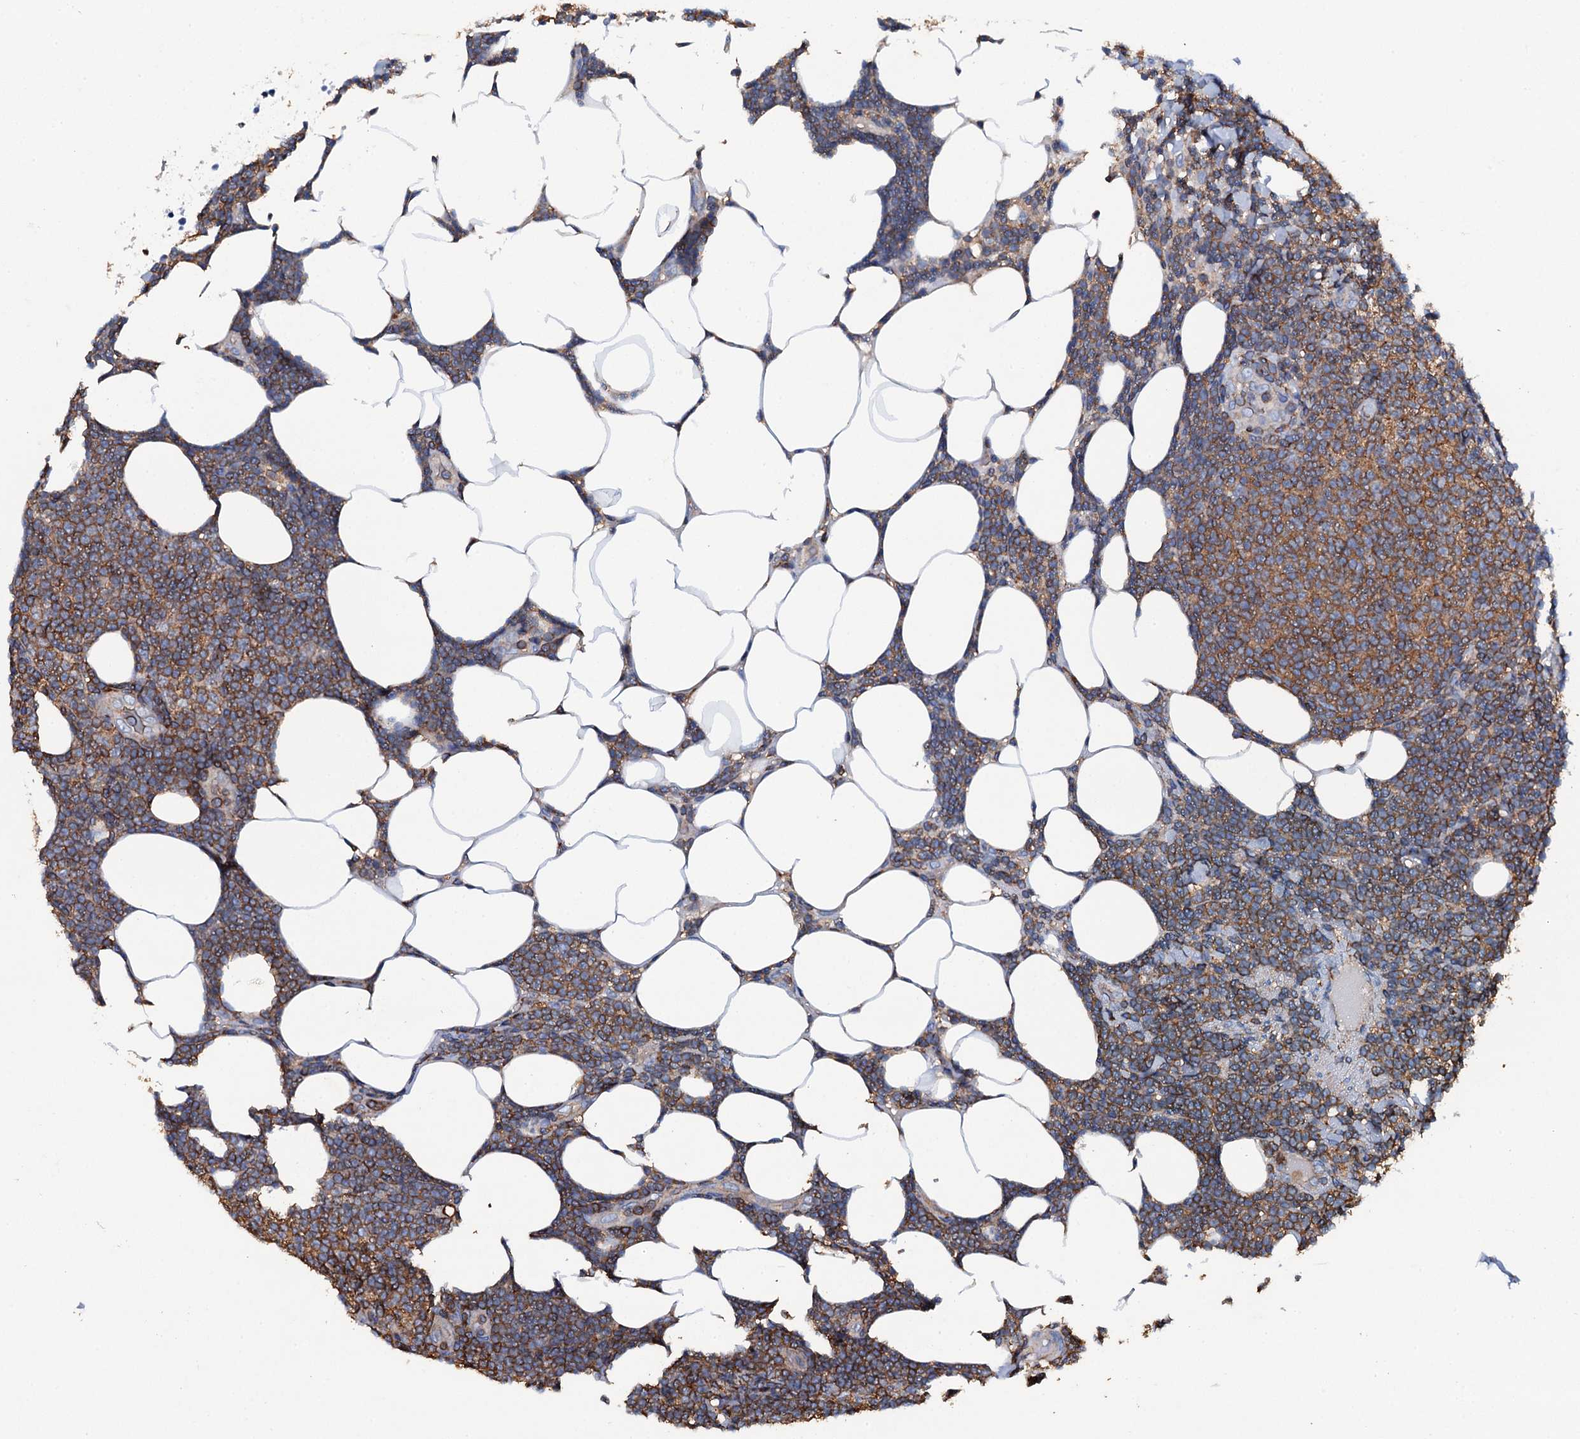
{"staining": {"intensity": "moderate", "quantity": ">75%", "location": "cytoplasmic/membranous"}, "tissue": "lymphoma", "cell_type": "Tumor cells", "image_type": "cancer", "snomed": [{"axis": "morphology", "description": "Malignant lymphoma, non-Hodgkin's type, Low grade"}, {"axis": "topography", "description": "Lymph node"}], "caption": "The histopathology image reveals staining of malignant lymphoma, non-Hodgkin's type (low-grade), revealing moderate cytoplasmic/membranous protein expression (brown color) within tumor cells. (DAB IHC, brown staining for protein, blue staining for nuclei).", "gene": "MS4A4E", "patient": {"sex": "male", "age": 66}}